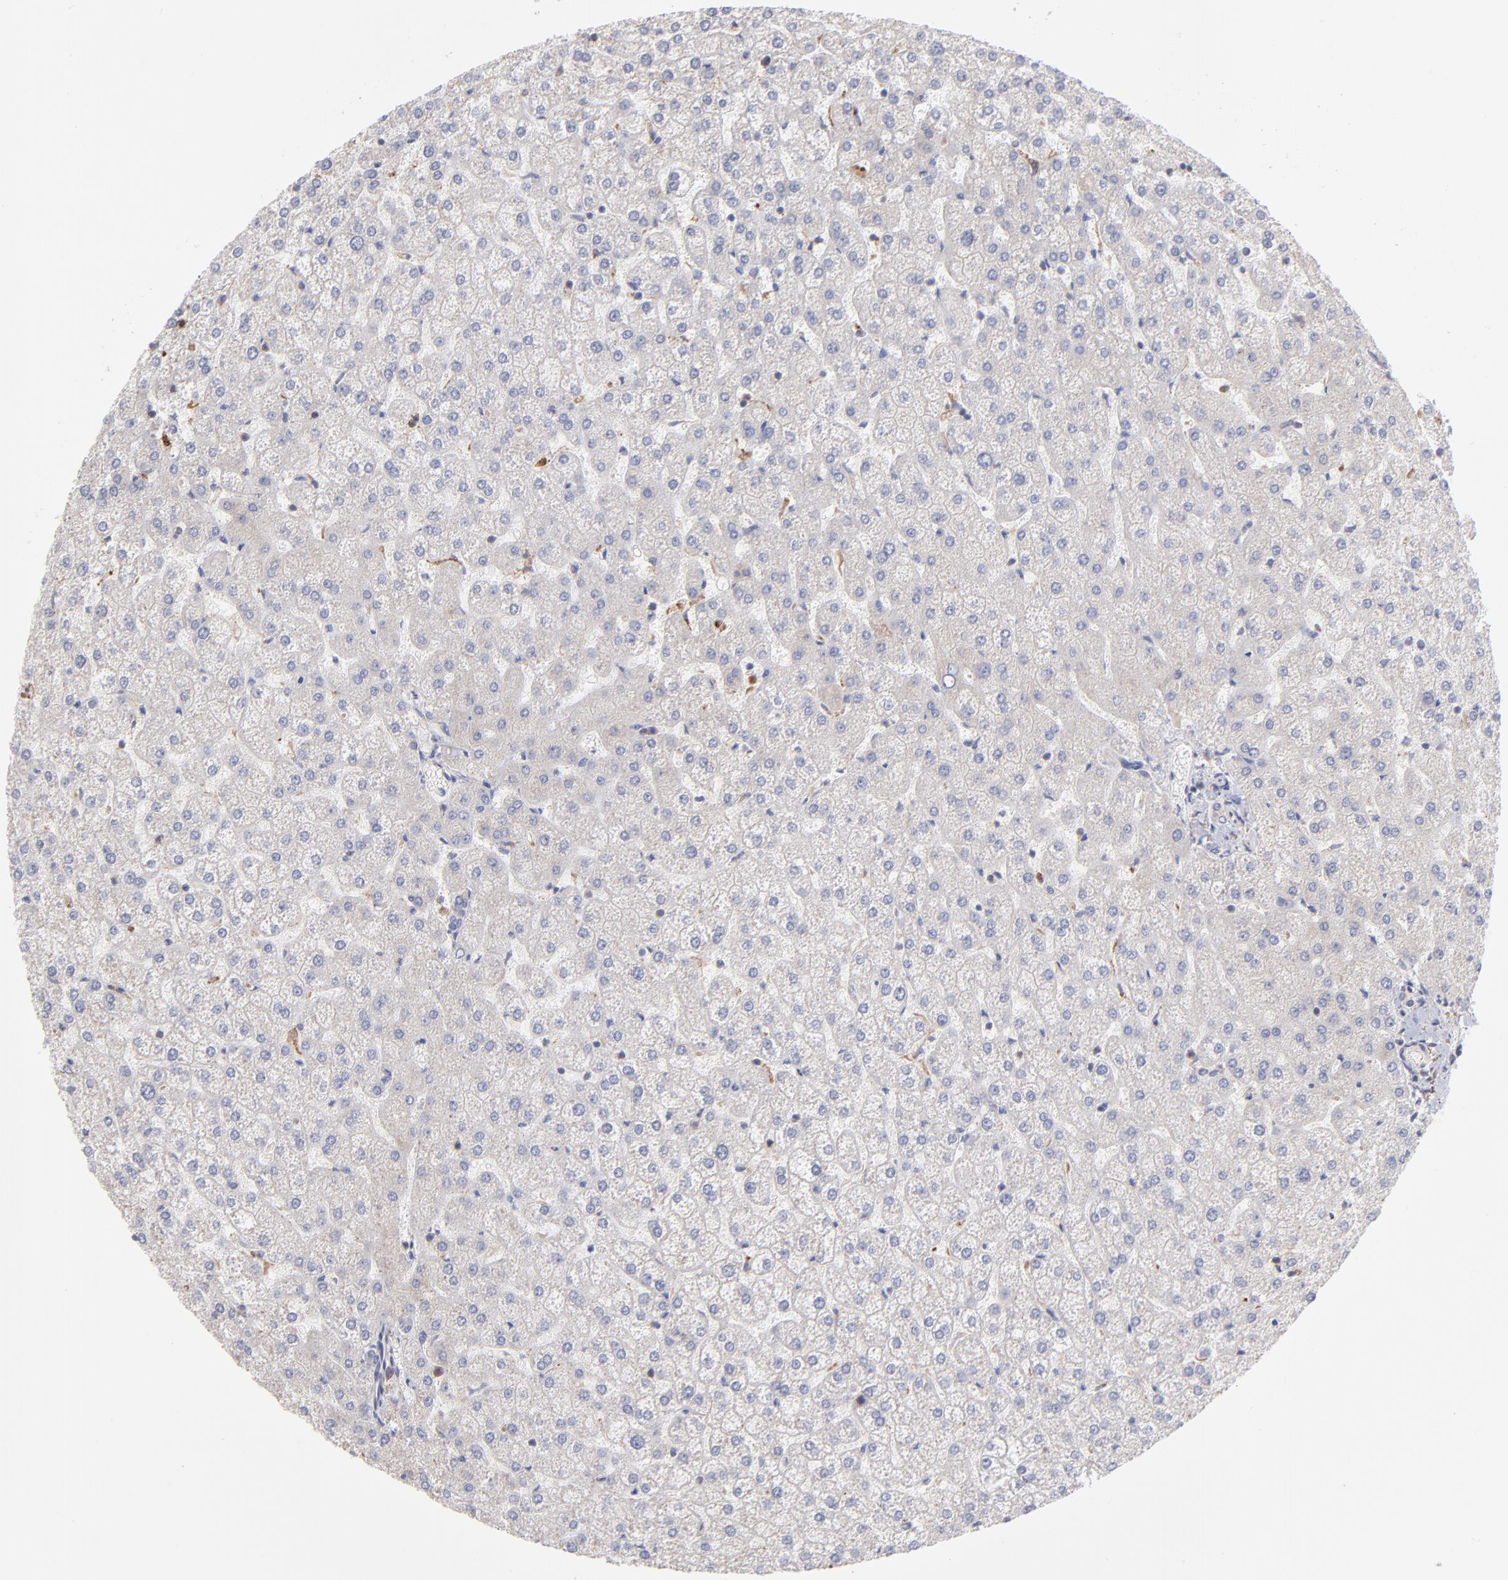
{"staining": {"intensity": "negative", "quantity": "none", "location": "none"}, "tissue": "liver", "cell_type": "Cholangiocytes", "image_type": "normal", "snomed": [{"axis": "morphology", "description": "Normal tissue, NOS"}, {"axis": "topography", "description": "Liver"}], "caption": "The micrograph demonstrates no significant staining in cholangiocytes of liver.", "gene": "RPLP0", "patient": {"sex": "female", "age": 32}}